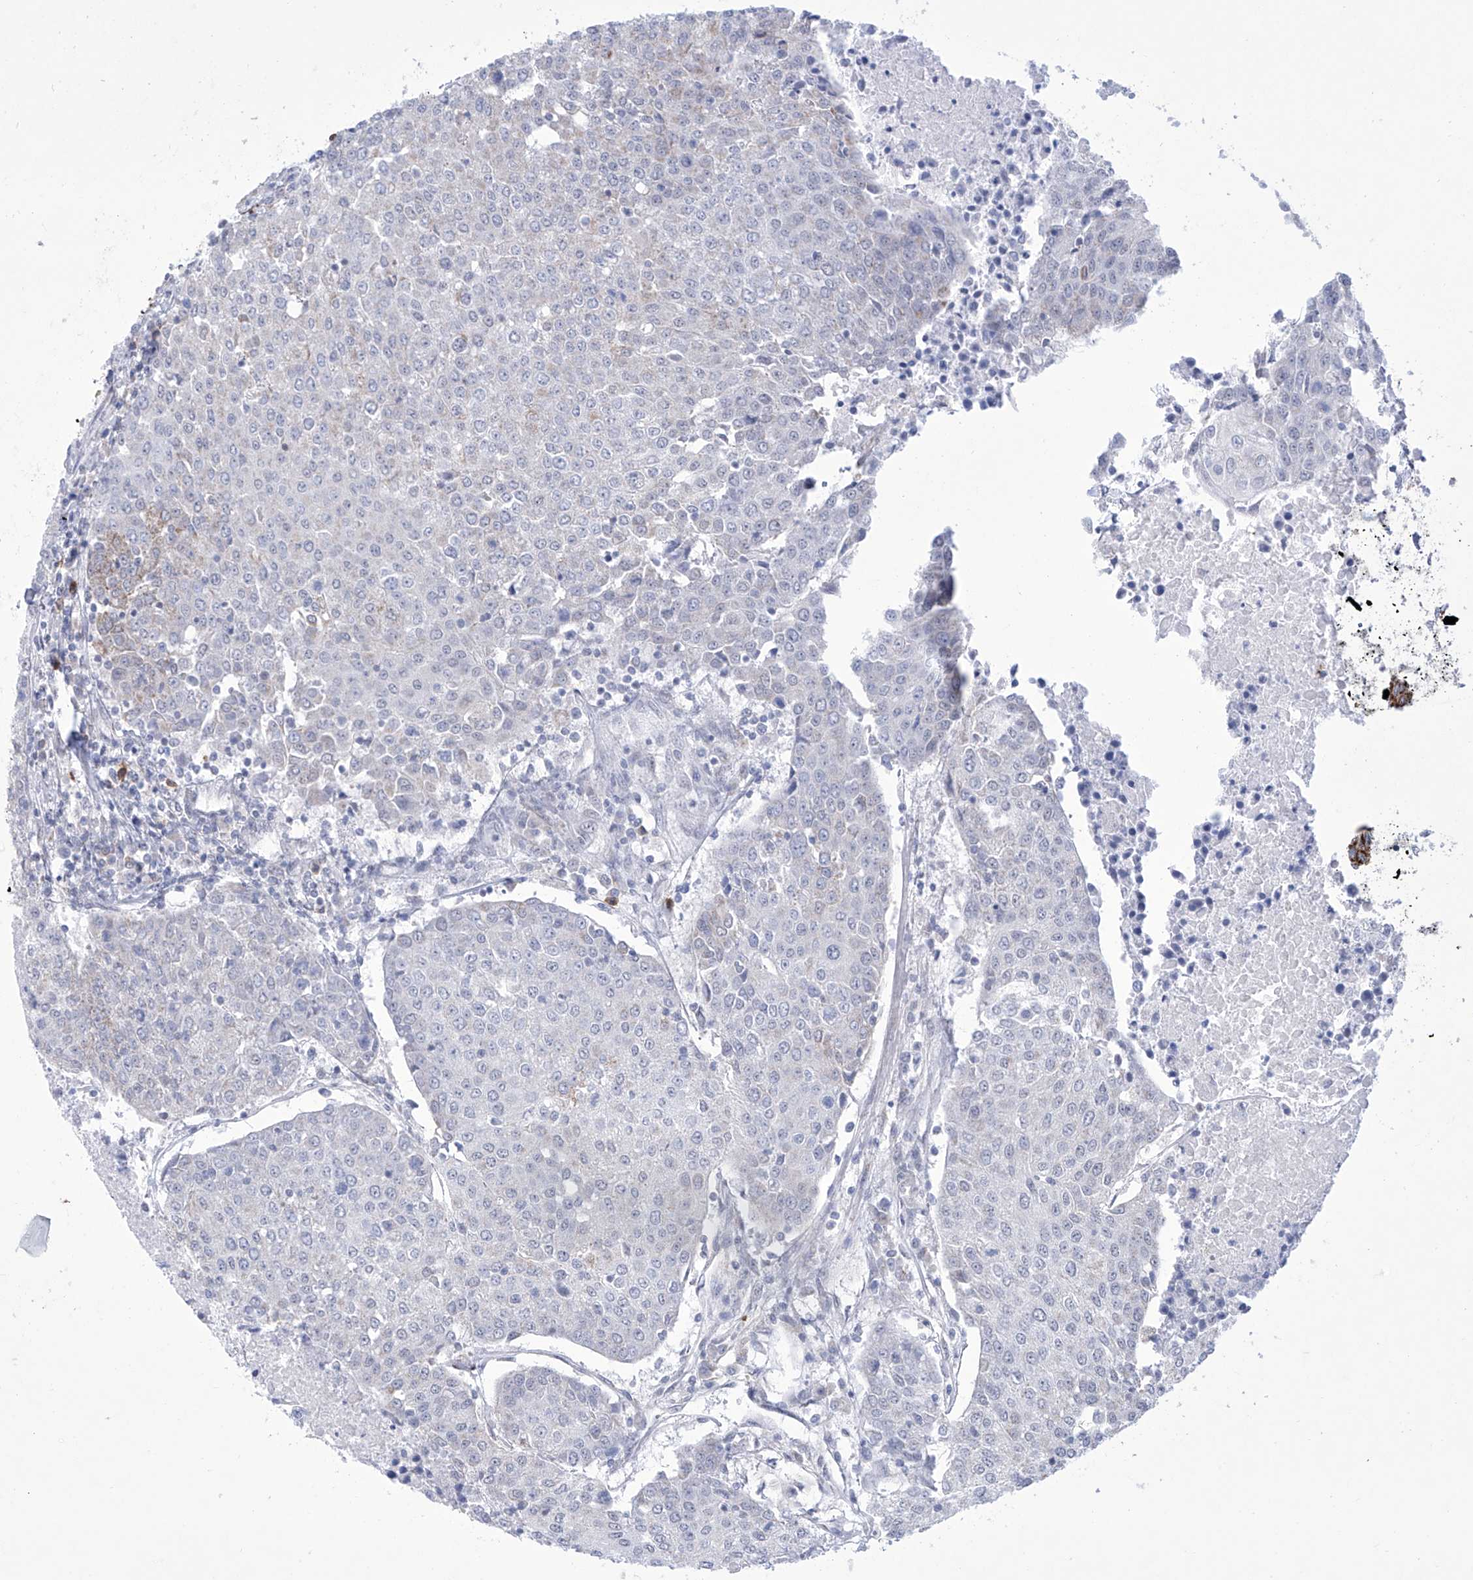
{"staining": {"intensity": "negative", "quantity": "none", "location": "none"}, "tissue": "urothelial cancer", "cell_type": "Tumor cells", "image_type": "cancer", "snomed": [{"axis": "morphology", "description": "Urothelial carcinoma, High grade"}, {"axis": "topography", "description": "Urinary bladder"}], "caption": "A high-resolution image shows immunohistochemistry (IHC) staining of urothelial cancer, which demonstrates no significant staining in tumor cells.", "gene": "ALDH6A1", "patient": {"sex": "female", "age": 85}}